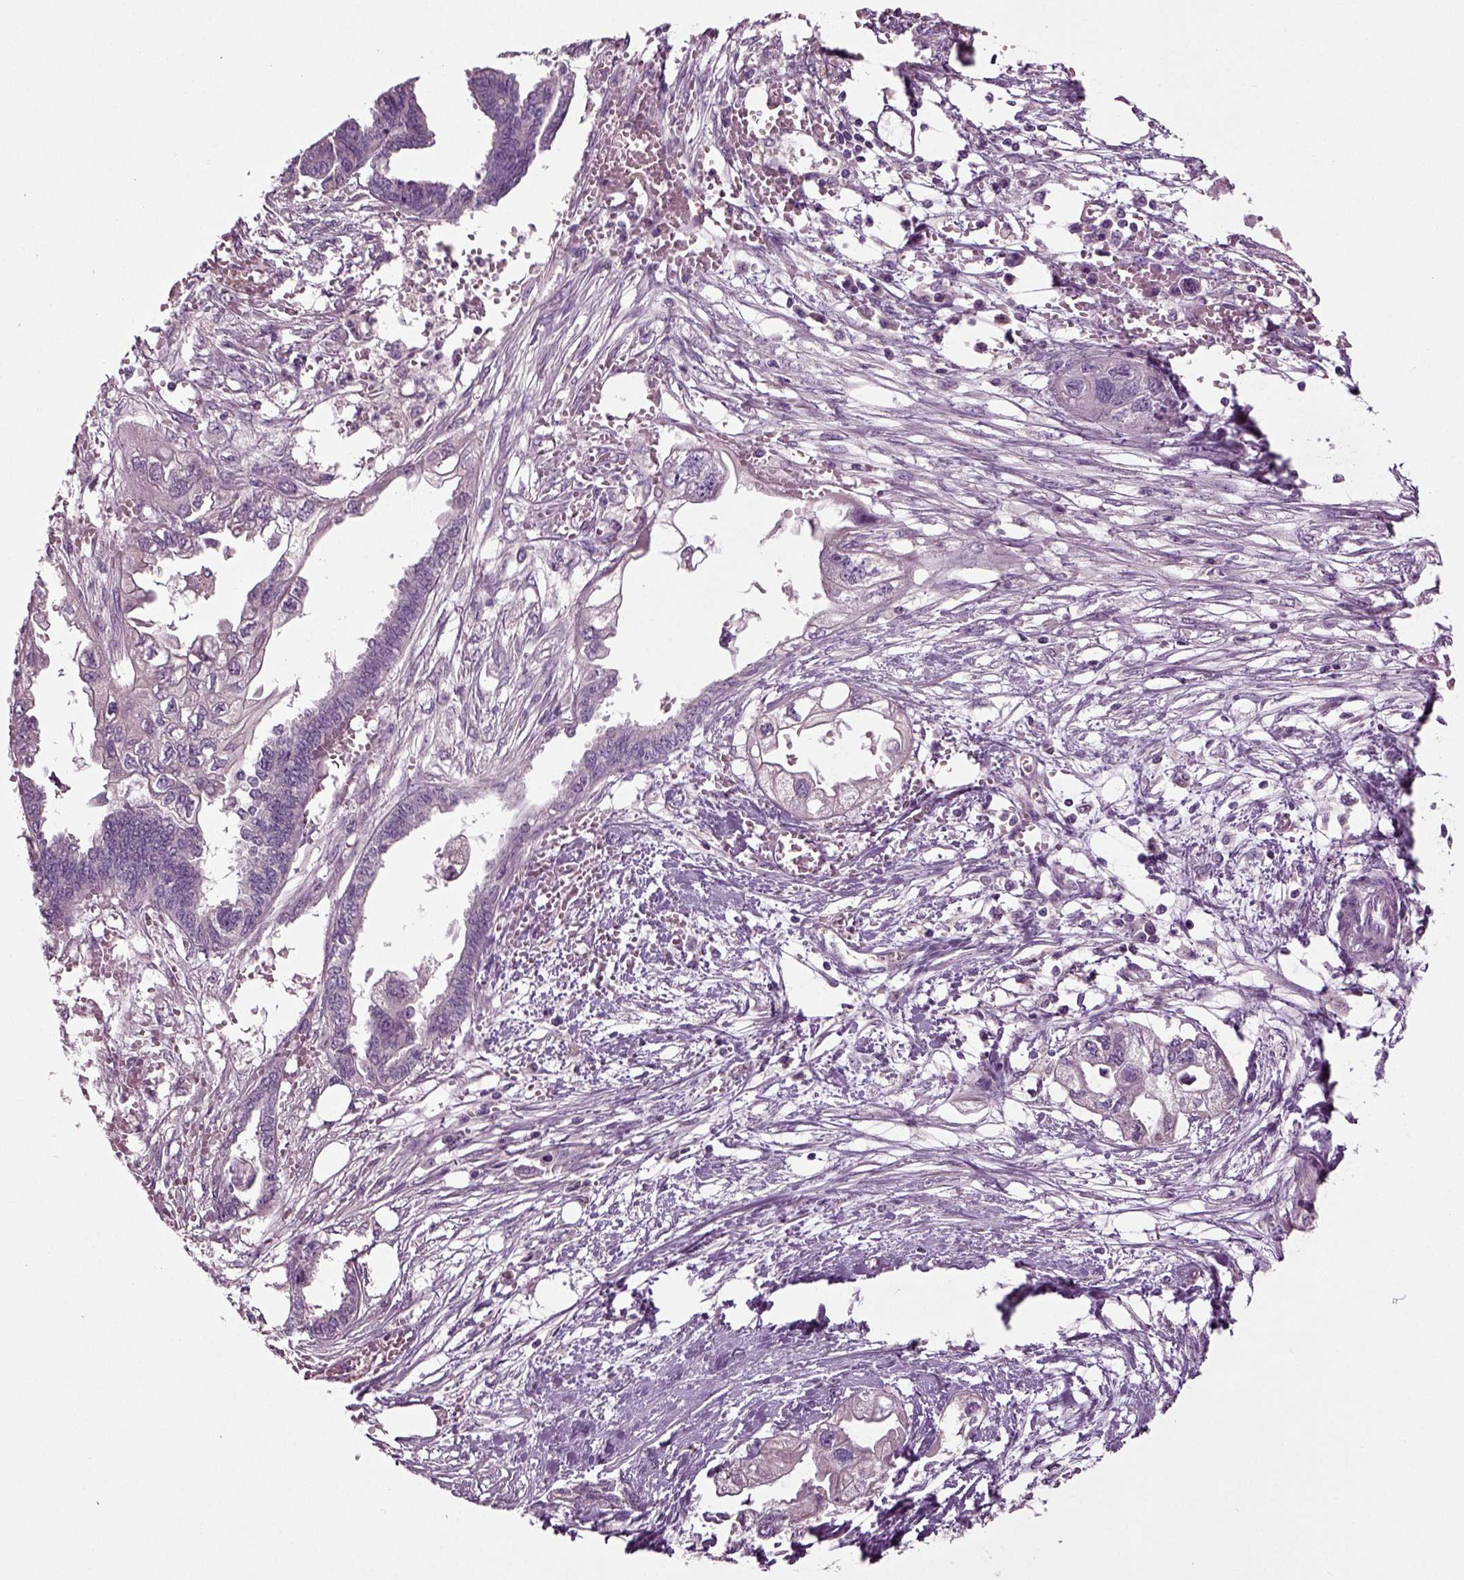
{"staining": {"intensity": "negative", "quantity": "none", "location": "none"}, "tissue": "endometrial cancer", "cell_type": "Tumor cells", "image_type": "cancer", "snomed": [{"axis": "morphology", "description": "Adenocarcinoma, NOS"}, {"axis": "morphology", "description": "Adenocarcinoma, metastatic, NOS"}, {"axis": "topography", "description": "Adipose tissue"}, {"axis": "topography", "description": "Endometrium"}], "caption": "High power microscopy photomicrograph of an IHC image of endometrial metastatic adenocarcinoma, revealing no significant staining in tumor cells.", "gene": "DEFB118", "patient": {"sex": "female", "age": 67}}